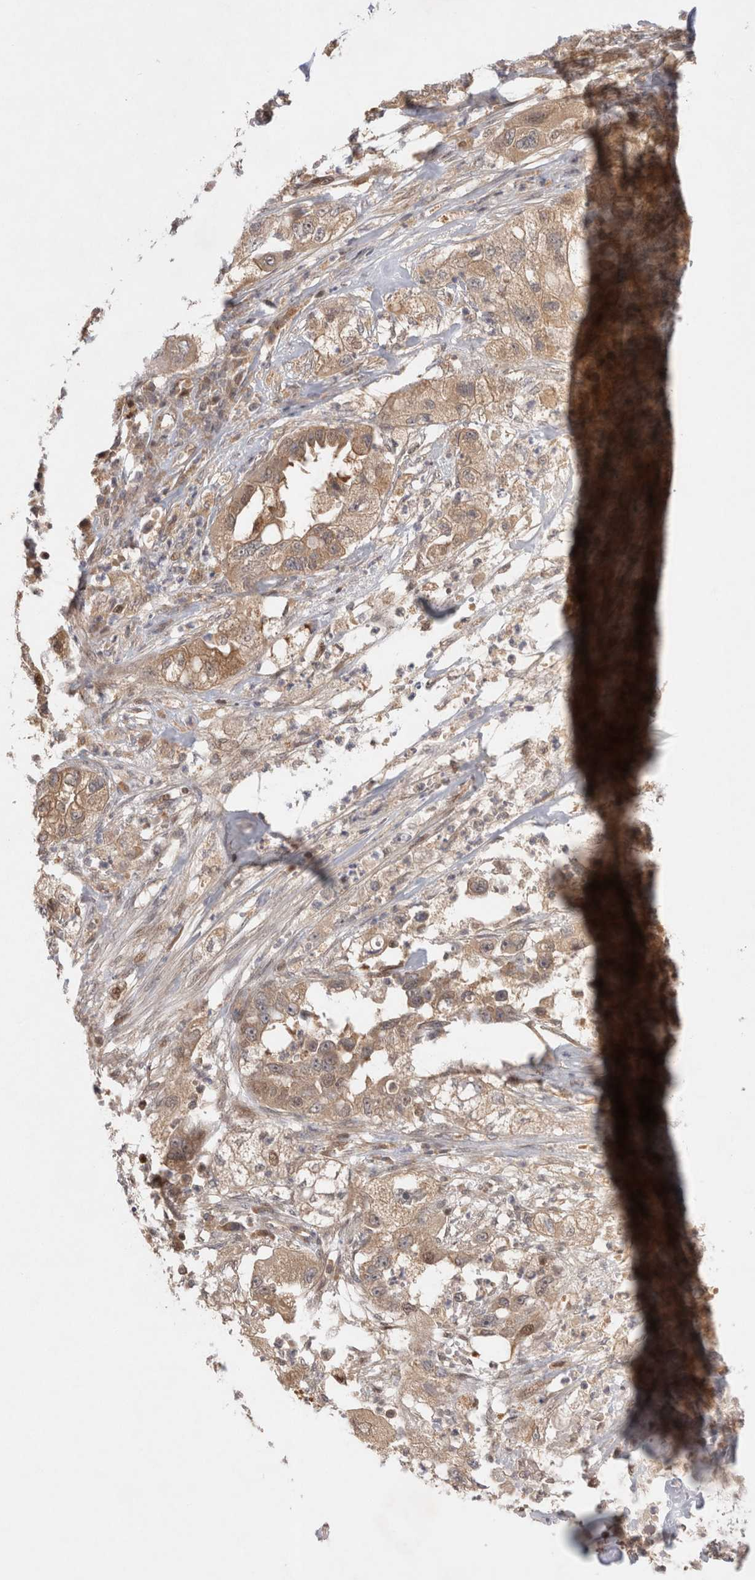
{"staining": {"intensity": "weak", "quantity": ">75%", "location": "cytoplasmic/membranous"}, "tissue": "pancreatic cancer", "cell_type": "Tumor cells", "image_type": "cancer", "snomed": [{"axis": "morphology", "description": "Adenocarcinoma, NOS"}, {"axis": "topography", "description": "Pancreas"}], "caption": "Immunohistochemistry (IHC) histopathology image of human pancreatic cancer (adenocarcinoma) stained for a protein (brown), which exhibits low levels of weak cytoplasmic/membranous staining in approximately >75% of tumor cells.", "gene": "HTT", "patient": {"sex": "female", "age": 78}}